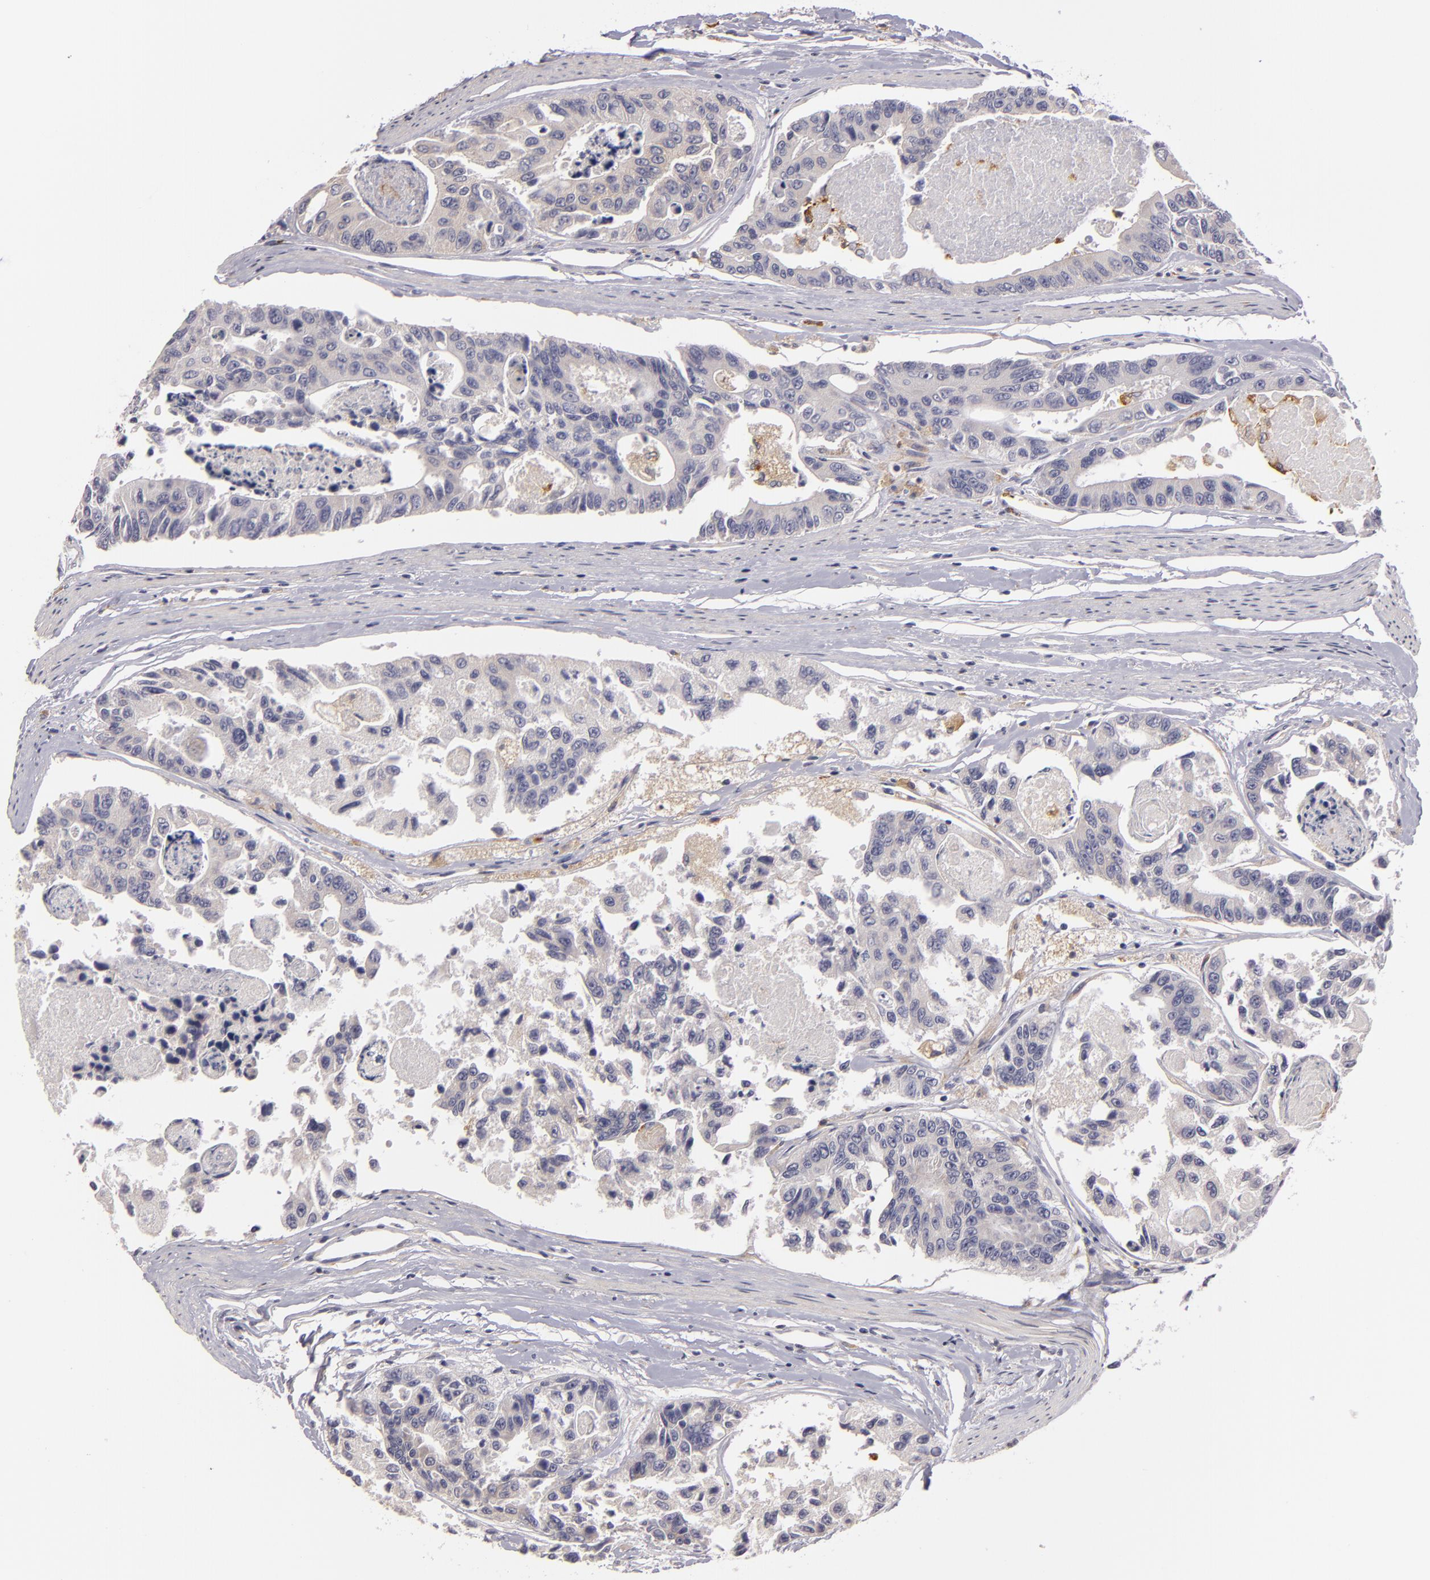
{"staining": {"intensity": "weak", "quantity": "<25%", "location": "cytoplasmic/membranous"}, "tissue": "colorectal cancer", "cell_type": "Tumor cells", "image_type": "cancer", "snomed": [{"axis": "morphology", "description": "Adenocarcinoma, NOS"}, {"axis": "topography", "description": "Colon"}], "caption": "DAB (3,3'-diaminobenzidine) immunohistochemical staining of human colorectal cancer shows no significant staining in tumor cells. (Stains: DAB (3,3'-diaminobenzidine) IHC with hematoxylin counter stain, Microscopy: brightfield microscopy at high magnification).", "gene": "TLR8", "patient": {"sex": "female", "age": 86}}